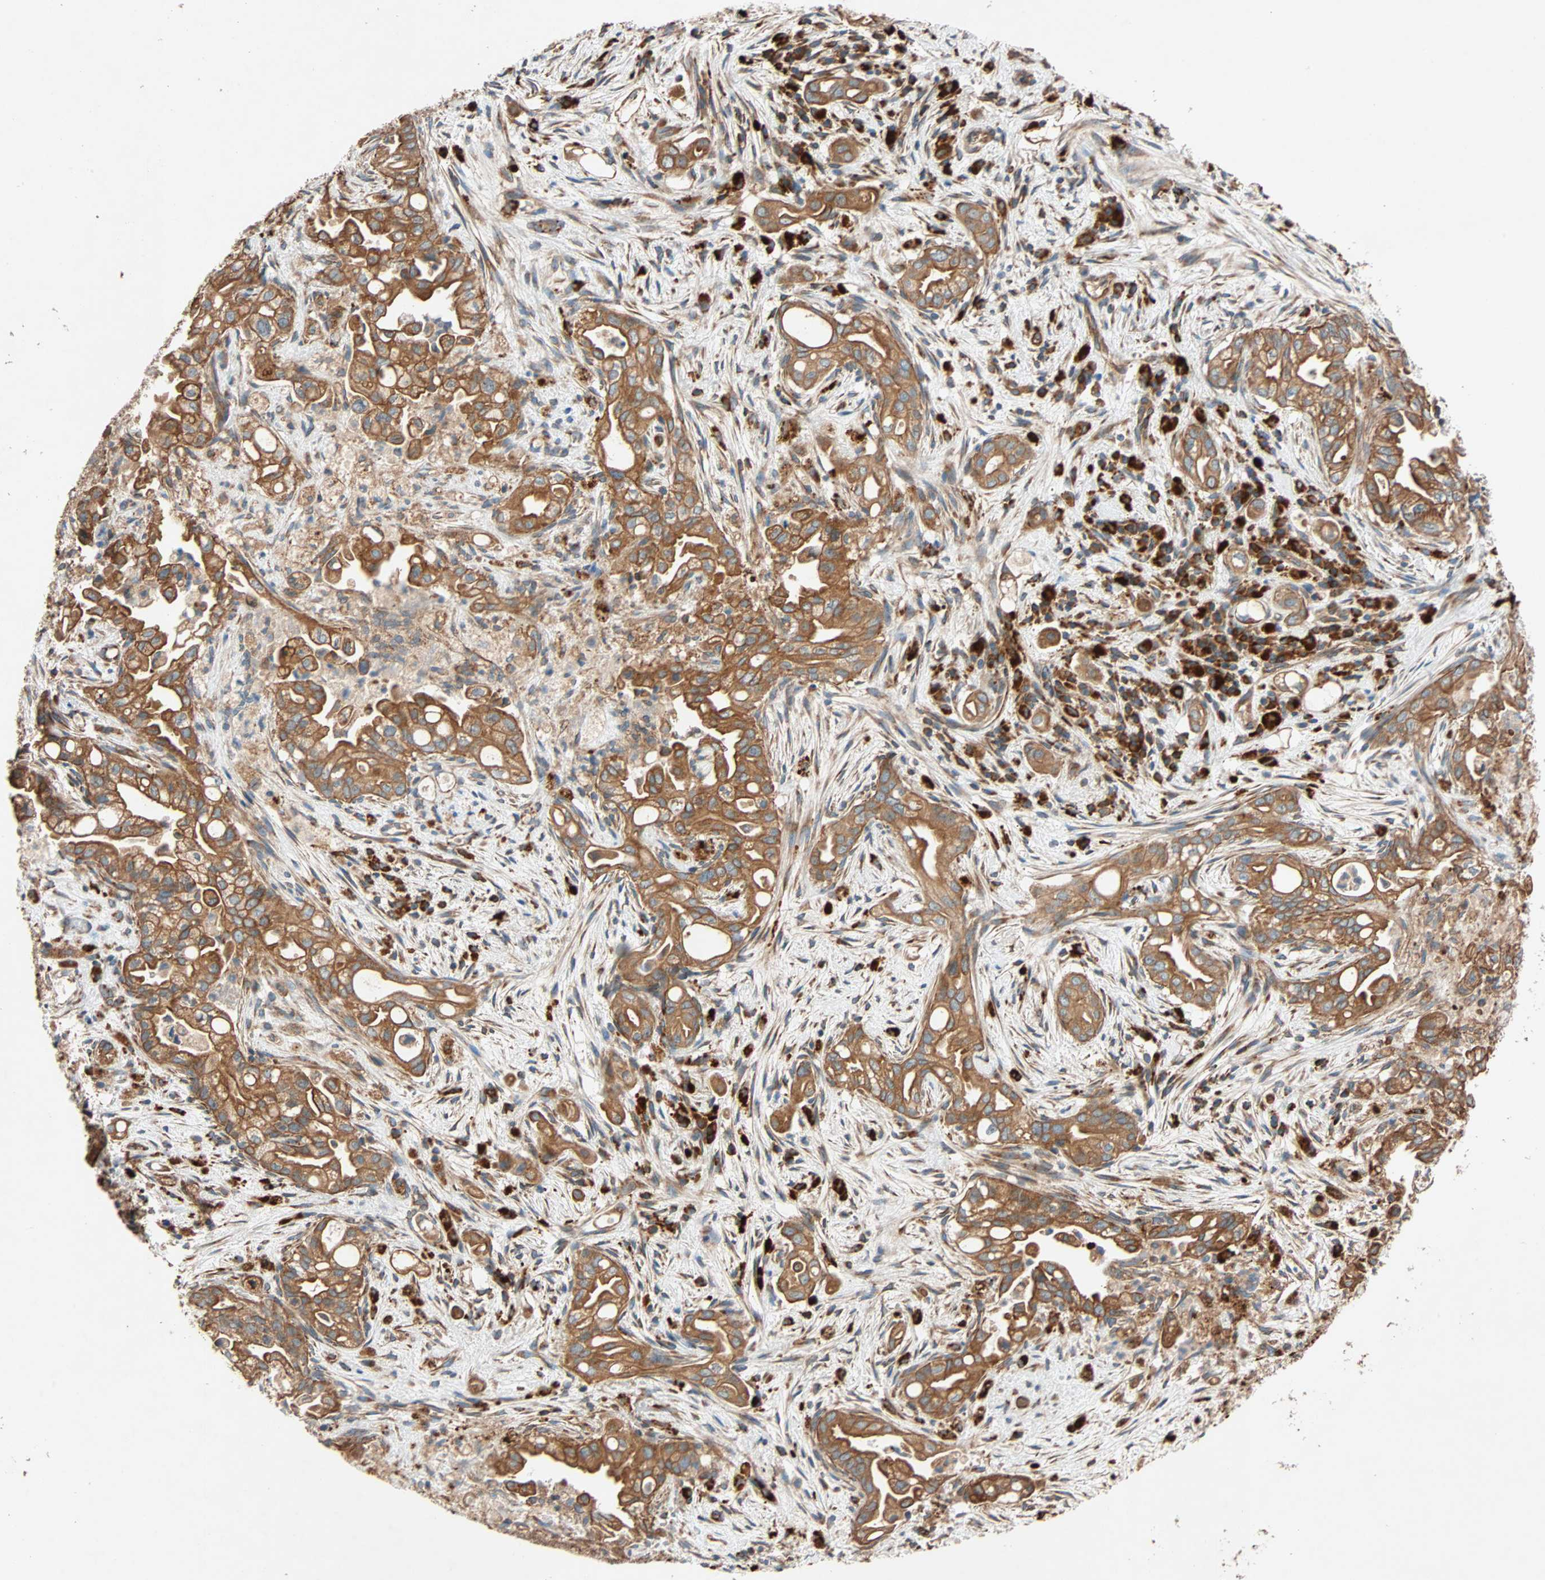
{"staining": {"intensity": "moderate", "quantity": ">75%", "location": "cytoplasmic/membranous"}, "tissue": "liver cancer", "cell_type": "Tumor cells", "image_type": "cancer", "snomed": [{"axis": "morphology", "description": "Cholangiocarcinoma"}, {"axis": "topography", "description": "Liver"}], "caption": "There is medium levels of moderate cytoplasmic/membranous staining in tumor cells of liver cancer (cholangiocarcinoma), as demonstrated by immunohistochemical staining (brown color).", "gene": "PHYH", "patient": {"sex": "female", "age": 68}}